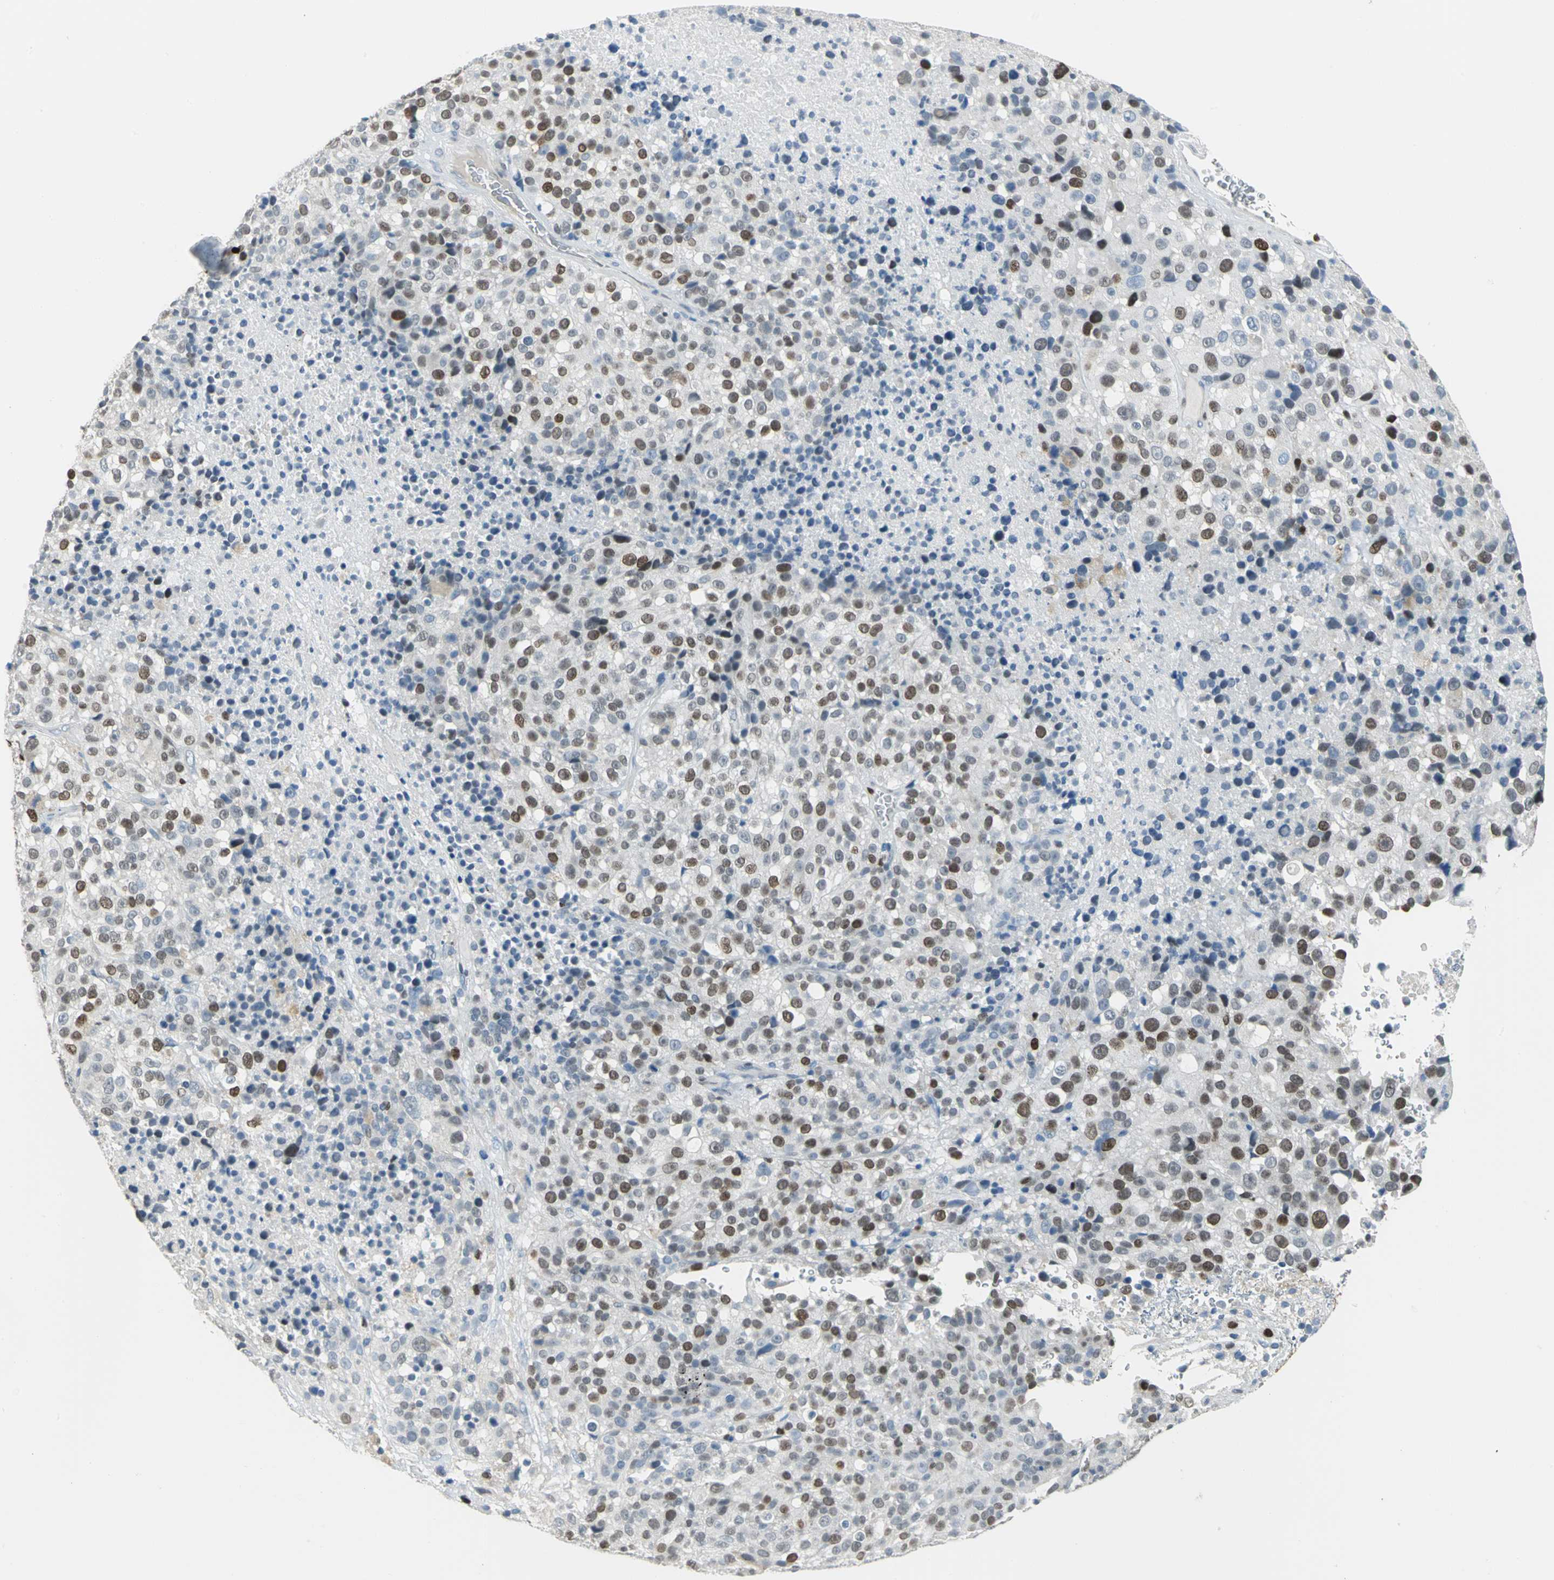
{"staining": {"intensity": "moderate", "quantity": "25%-75%", "location": "nuclear"}, "tissue": "melanoma", "cell_type": "Tumor cells", "image_type": "cancer", "snomed": [{"axis": "morphology", "description": "Malignant melanoma, Metastatic site"}, {"axis": "topography", "description": "Cerebral cortex"}], "caption": "Approximately 25%-75% of tumor cells in melanoma display moderate nuclear protein expression as visualized by brown immunohistochemical staining.", "gene": "MCM3", "patient": {"sex": "female", "age": 52}}